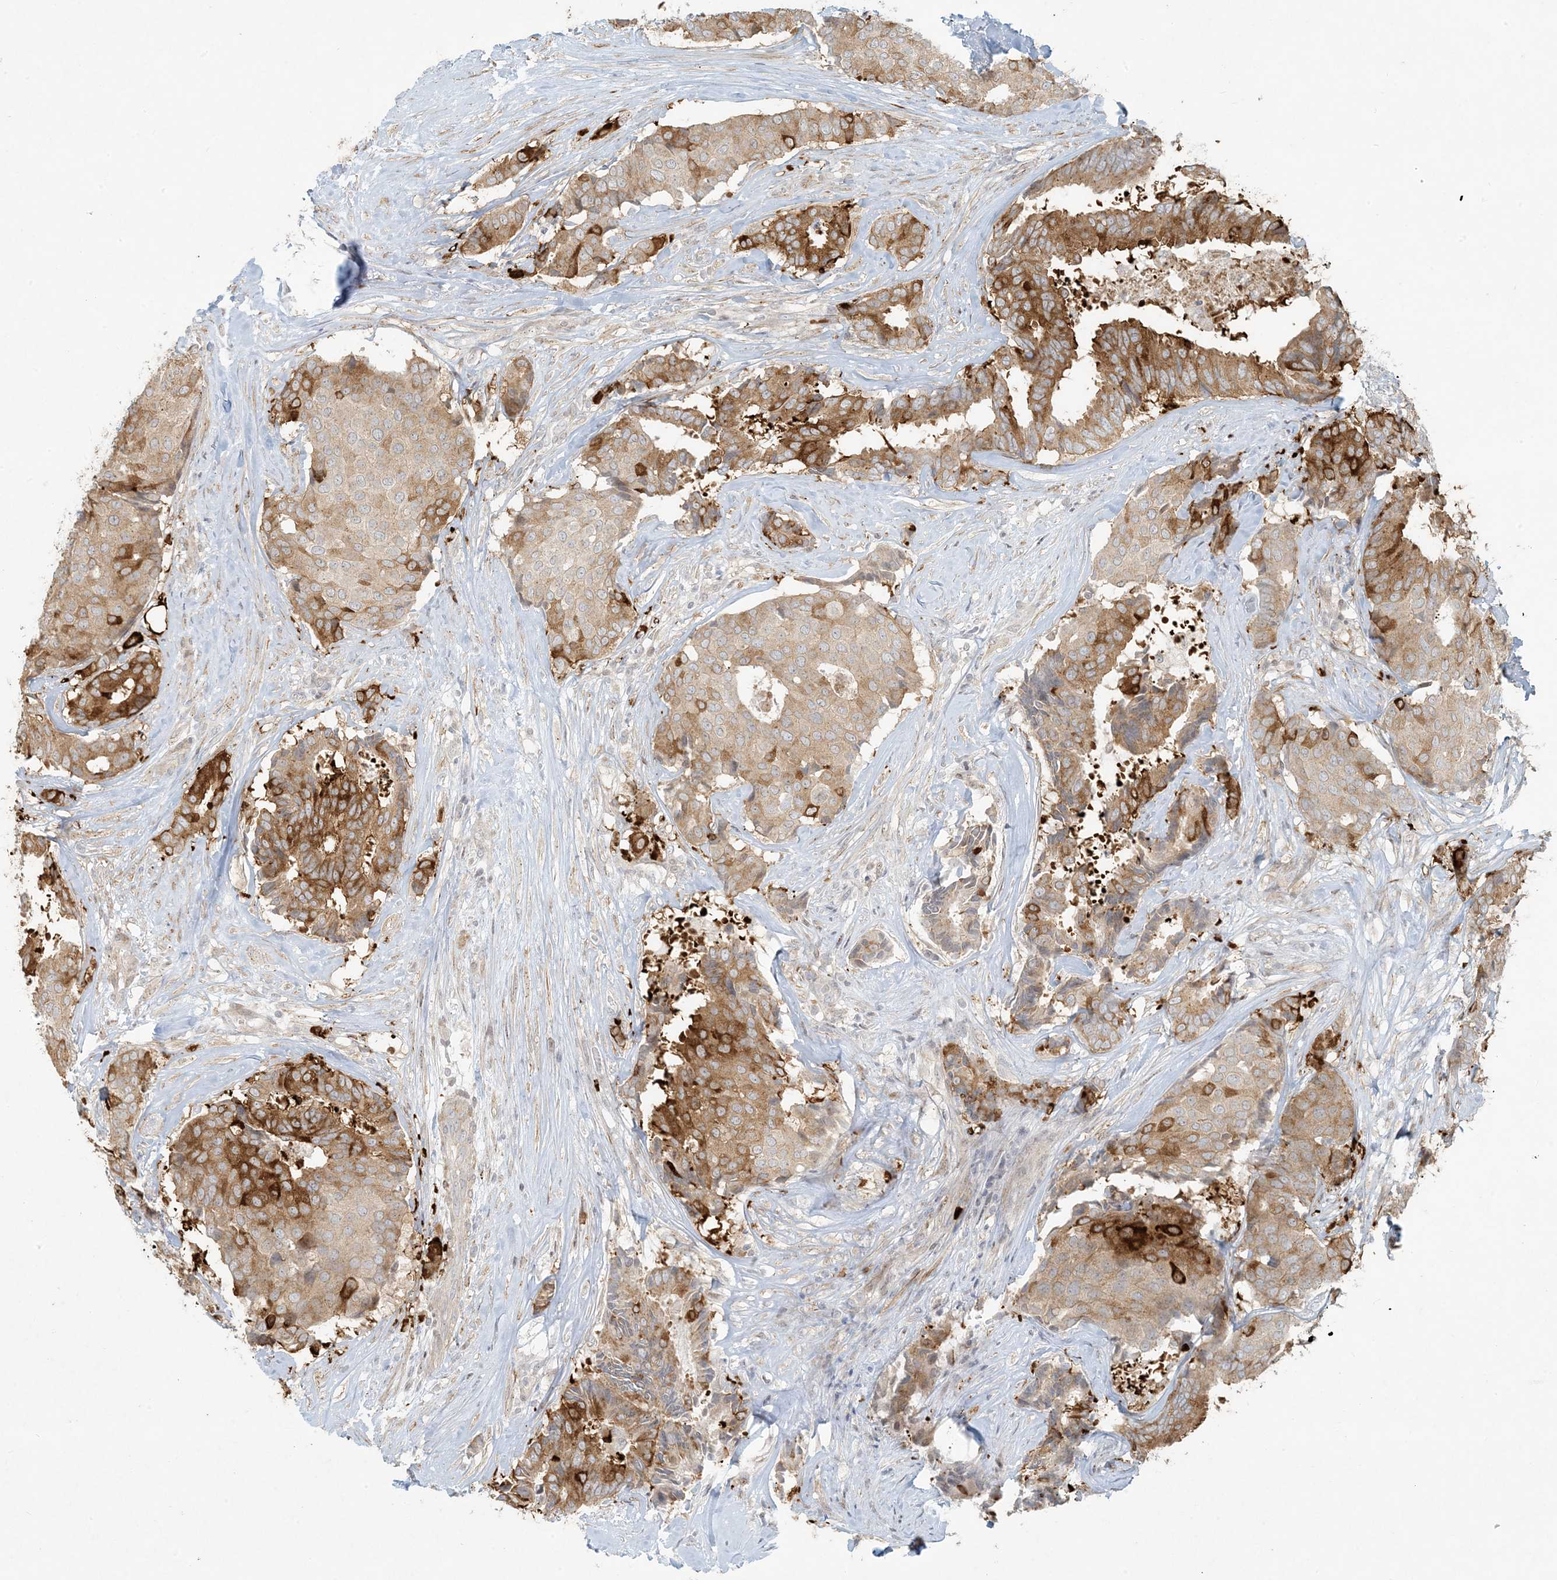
{"staining": {"intensity": "strong", "quantity": "<25%", "location": "cytoplasmic/membranous"}, "tissue": "breast cancer", "cell_type": "Tumor cells", "image_type": "cancer", "snomed": [{"axis": "morphology", "description": "Duct carcinoma"}, {"axis": "topography", "description": "Breast"}], "caption": "Immunohistochemistry (DAB) staining of human breast cancer demonstrates strong cytoplasmic/membranous protein staining in about <25% of tumor cells.", "gene": "BCORL1", "patient": {"sex": "female", "age": 75}}